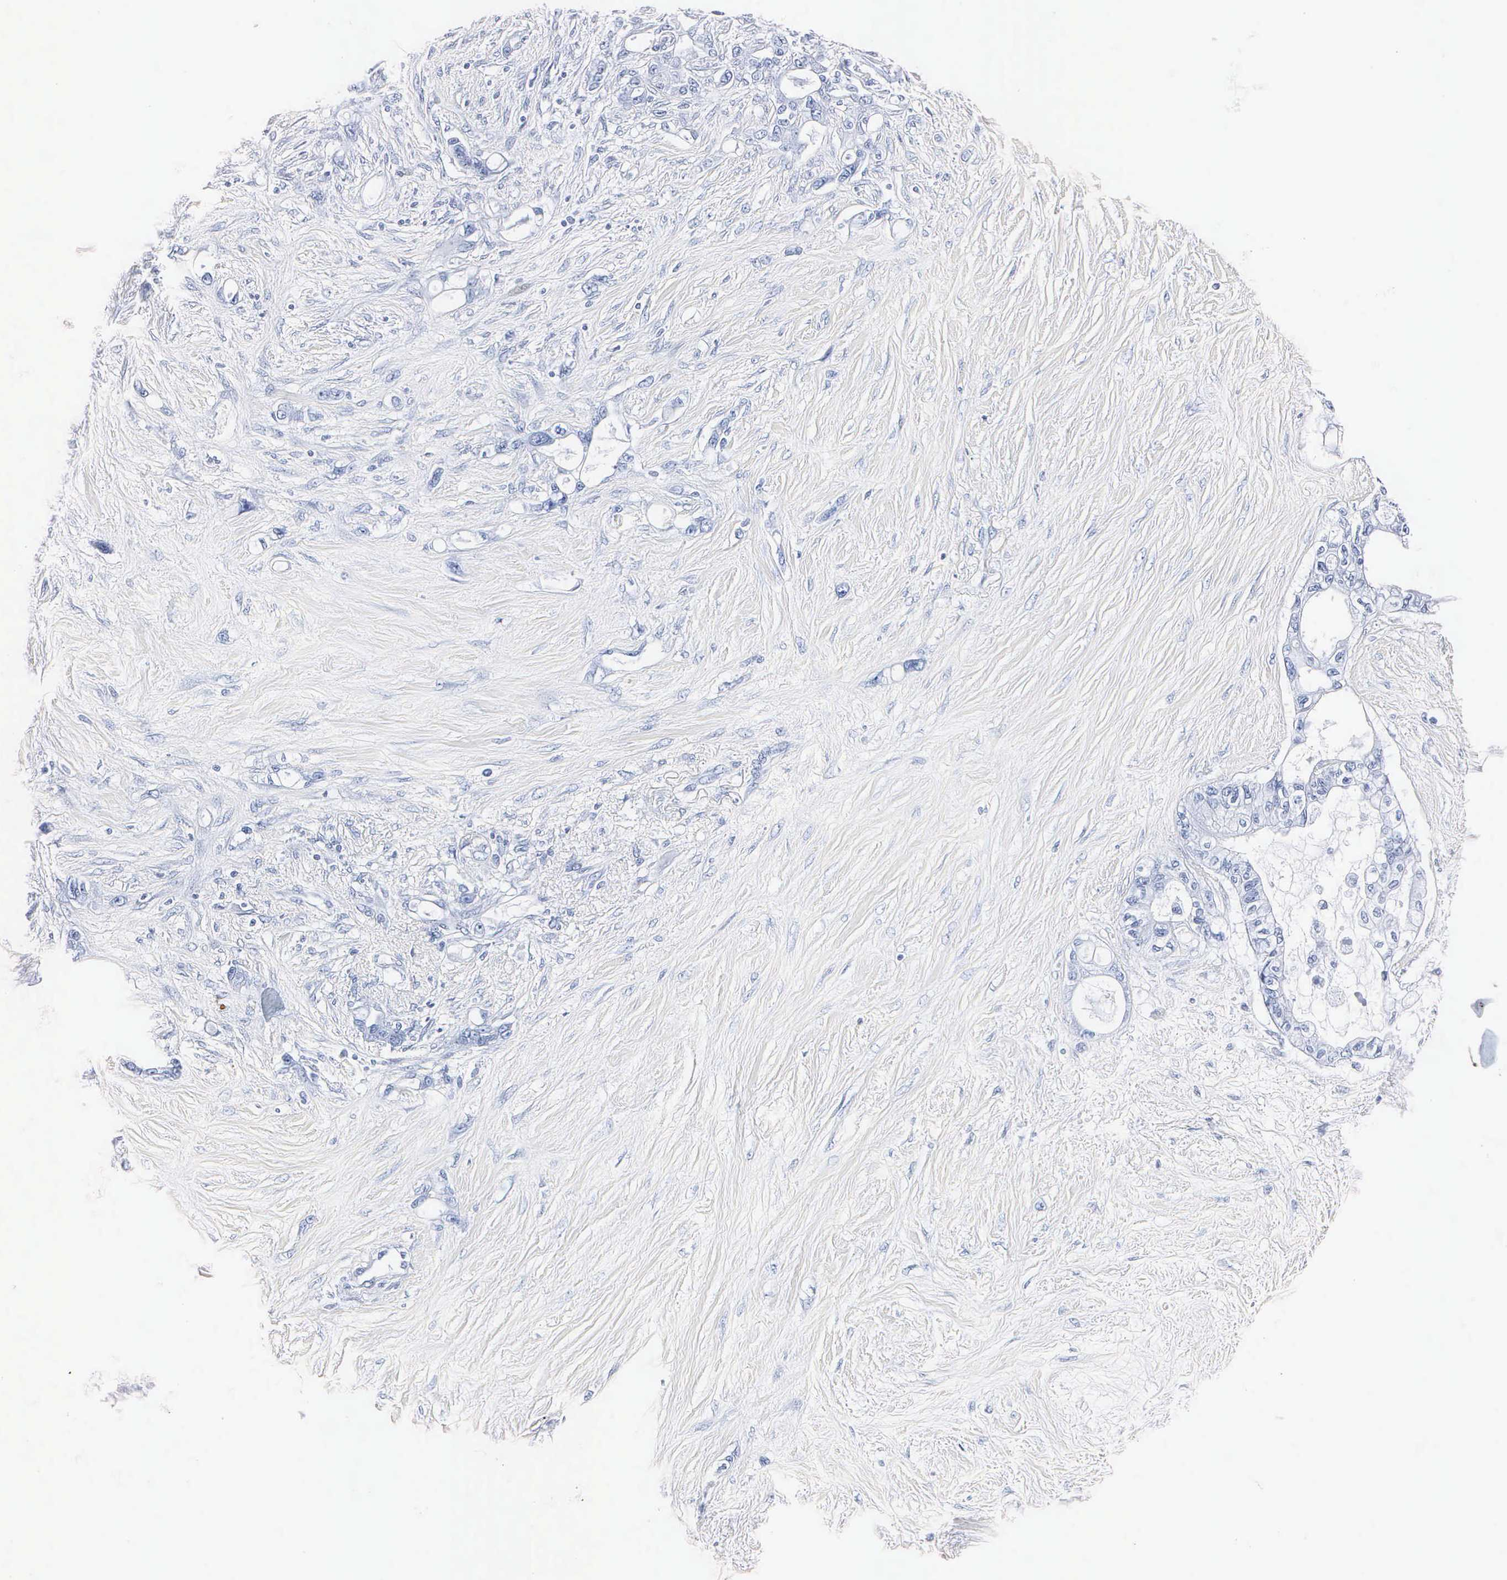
{"staining": {"intensity": "negative", "quantity": "none", "location": "none"}, "tissue": "pancreatic cancer", "cell_type": "Tumor cells", "image_type": "cancer", "snomed": [{"axis": "morphology", "description": "Adenocarcinoma, NOS"}, {"axis": "topography", "description": "Pancreas"}], "caption": "DAB immunohistochemical staining of pancreatic adenocarcinoma exhibits no significant positivity in tumor cells. (DAB immunohistochemistry visualized using brightfield microscopy, high magnification).", "gene": "MB", "patient": {"sex": "female", "age": 70}}